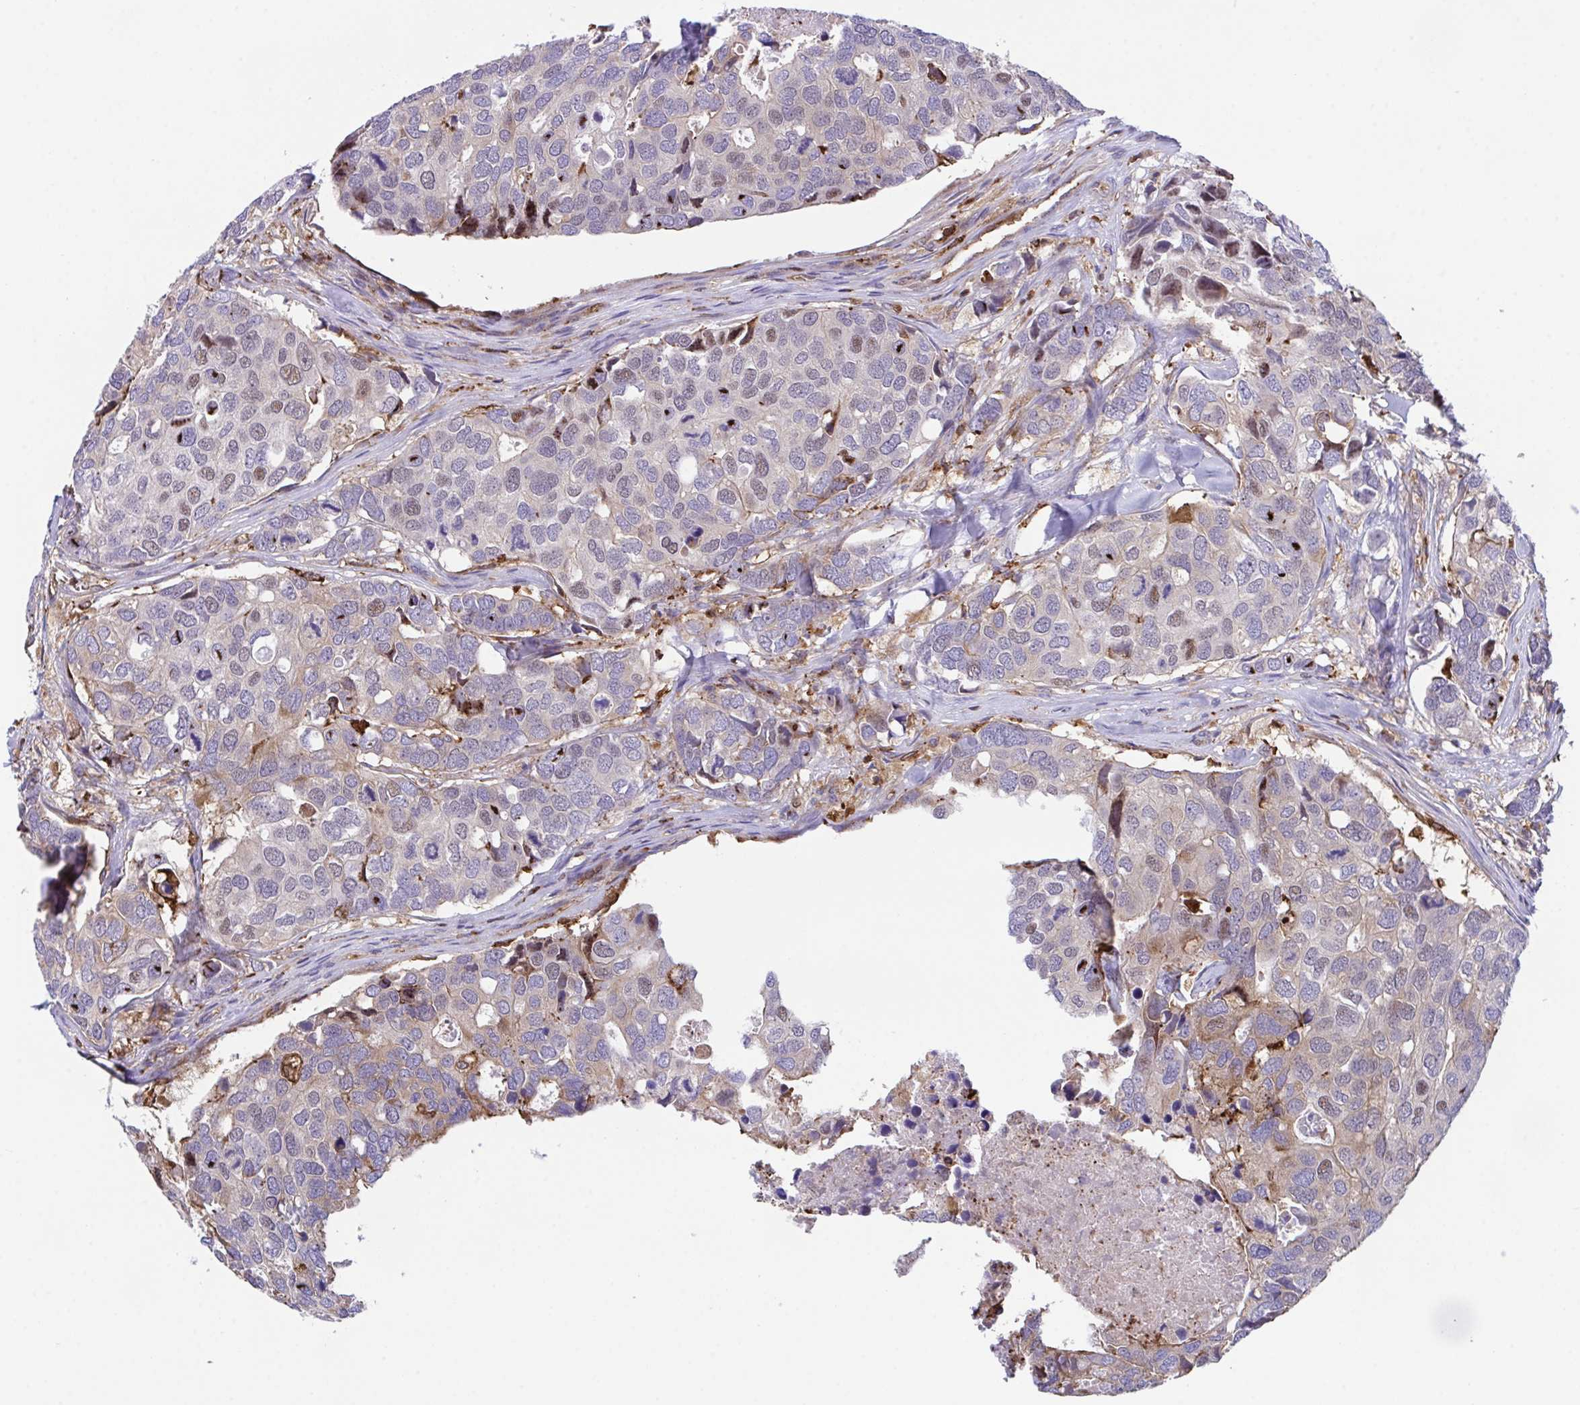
{"staining": {"intensity": "moderate", "quantity": "<25%", "location": "cytoplasmic/membranous,nuclear"}, "tissue": "breast cancer", "cell_type": "Tumor cells", "image_type": "cancer", "snomed": [{"axis": "morphology", "description": "Duct carcinoma"}, {"axis": "topography", "description": "Breast"}], "caption": "A micrograph showing moderate cytoplasmic/membranous and nuclear positivity in about <25% of tumor cells in breast cancer (intraductal carcinoma), as visualized by brown immunohistochemical staining.", "gene": "PPIH", "patient": {"sex": "female", "age": 83}}